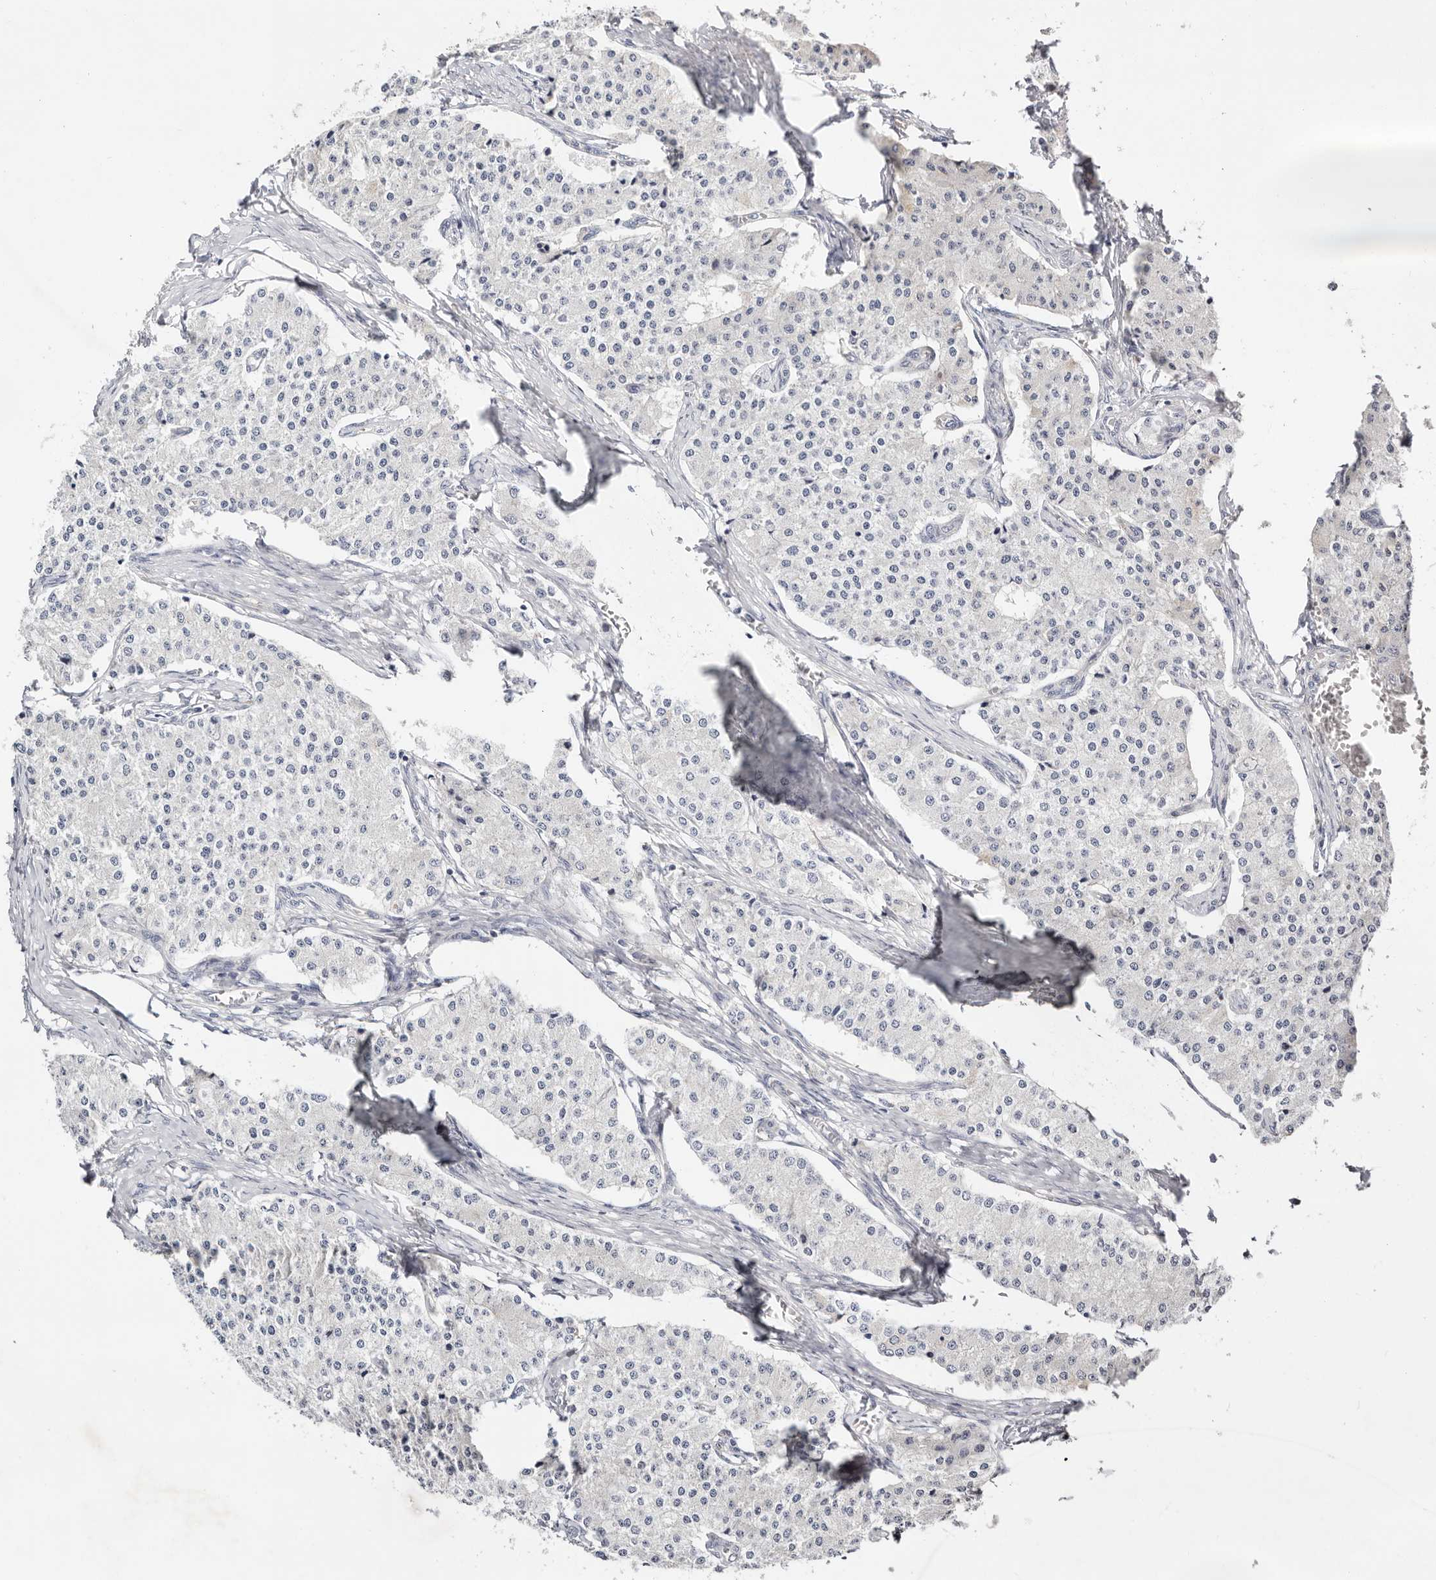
{"staining": {"intensity": "negative", "quantity": "none", "location": "none"}, "tissue": "carcinoid", "cell_type": "Tumor cells", "image_type": "cancer", "snomed": [{"axis": "morphology", "description": "Carcinoid, malignant, NOS"}, {"axis": "topography", "description": "Colon"}], "caption": "Carcinoid was stained to show a protein in brown. There is no significant expression in tumor cells.", "gene": "MACF1", "patient": {"sex": "female", "age": 52}}